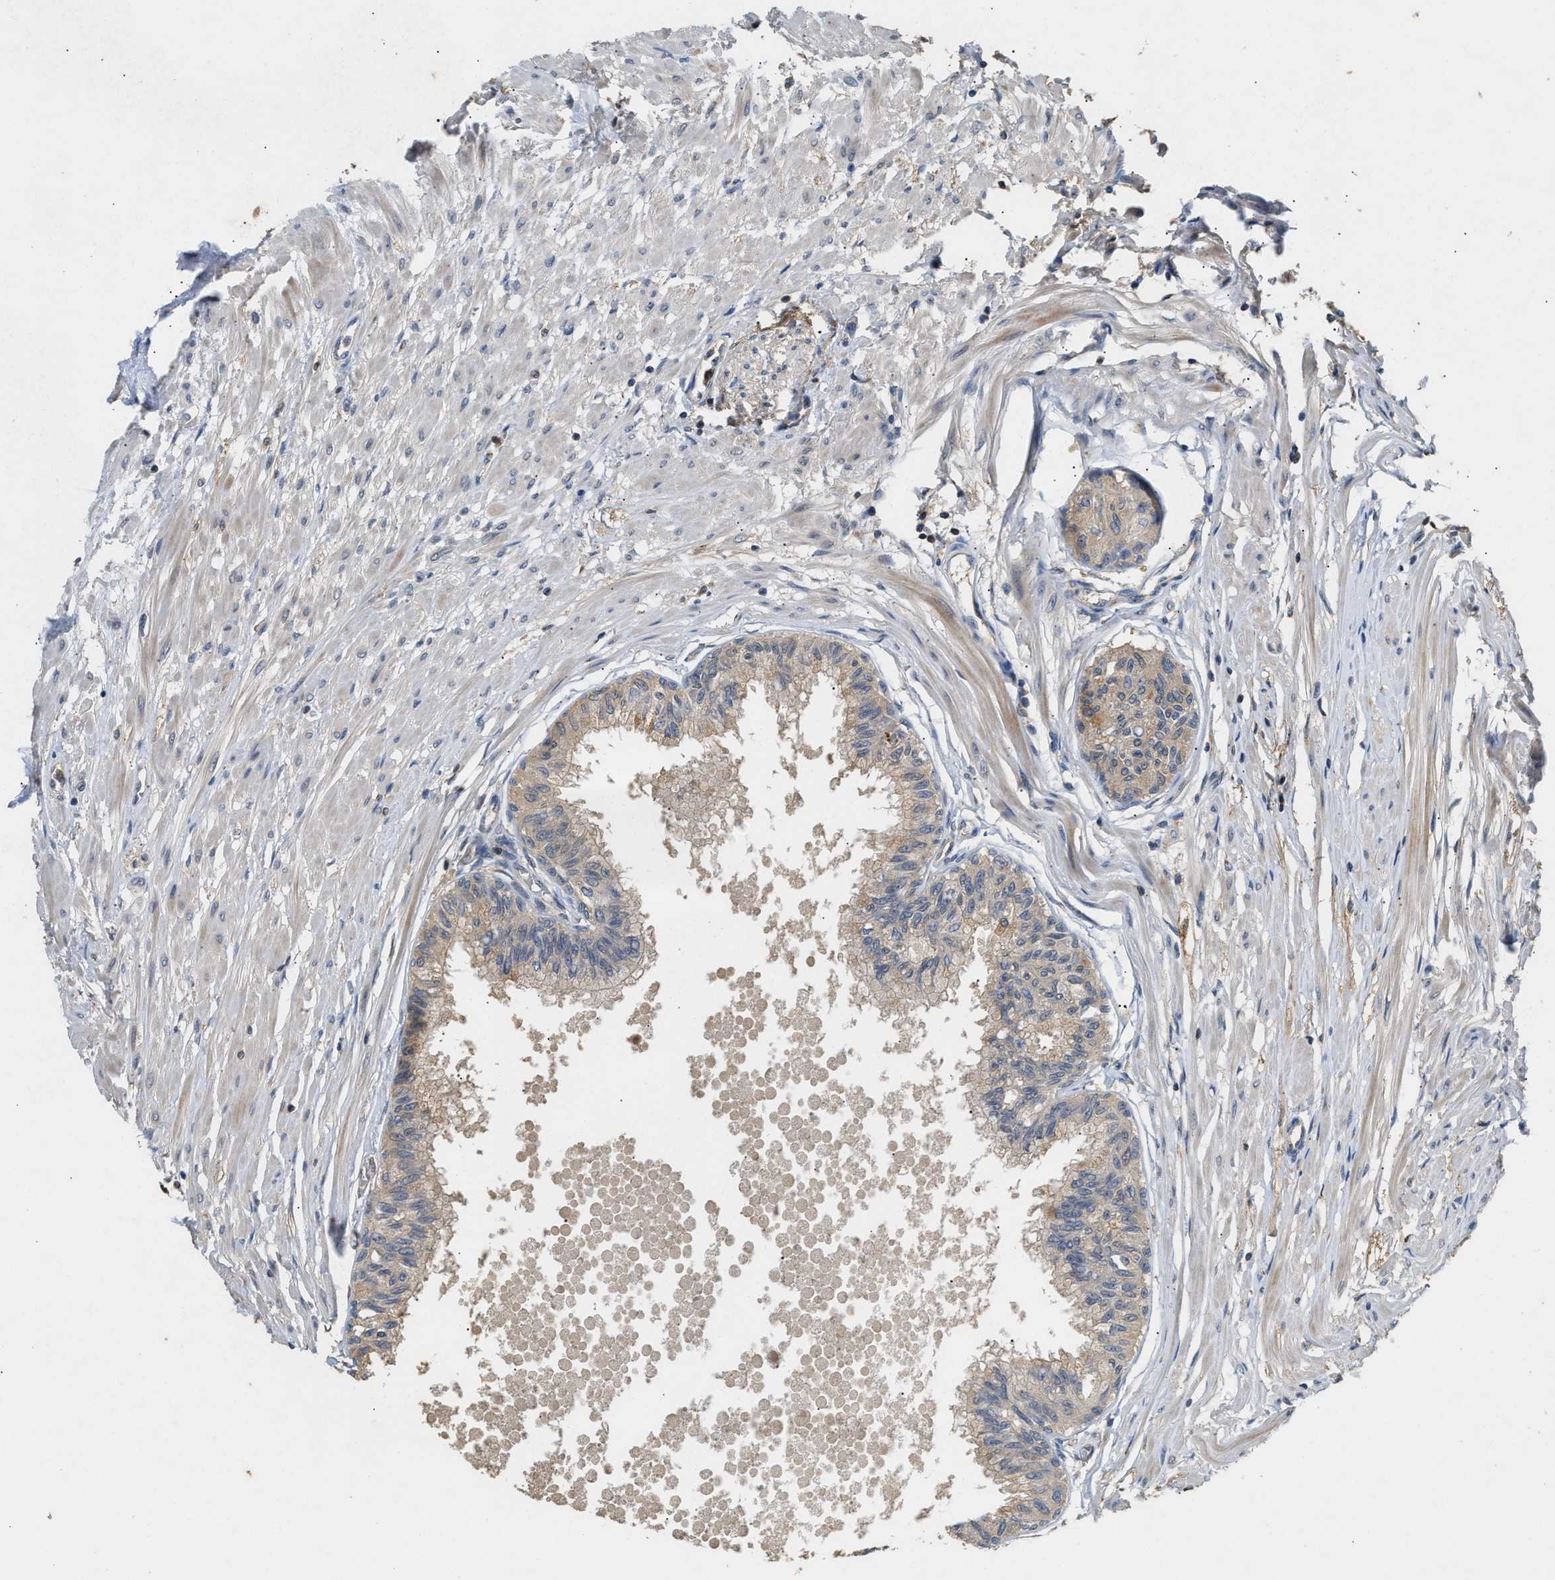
{"staining": {"intensity": "weak", "quantity": "25%-75%", "location": "cytoplasmic/membranous"}, "tissue": "prostate", "cell_type": "Glandular cells", "image_type": "normal", "snomed": [{"axis": "morphology", "description": "Normal tissue, NOS"}, {"axis": "topography", "description": "Prostate"}, {"axis": "topography", "description": "Seminal veicle"}], "caption": "Immunohistochemistry (IHC) (DAB (3,3'-diaminobenzidine)) staining of unremarkable human prostate exhibits weak cytoplasmic/membranous protein positivity in approximately 25%-75% of glandular cells.", "gene": "CHUK", "patient": {"sex": "male", "age": 60}}